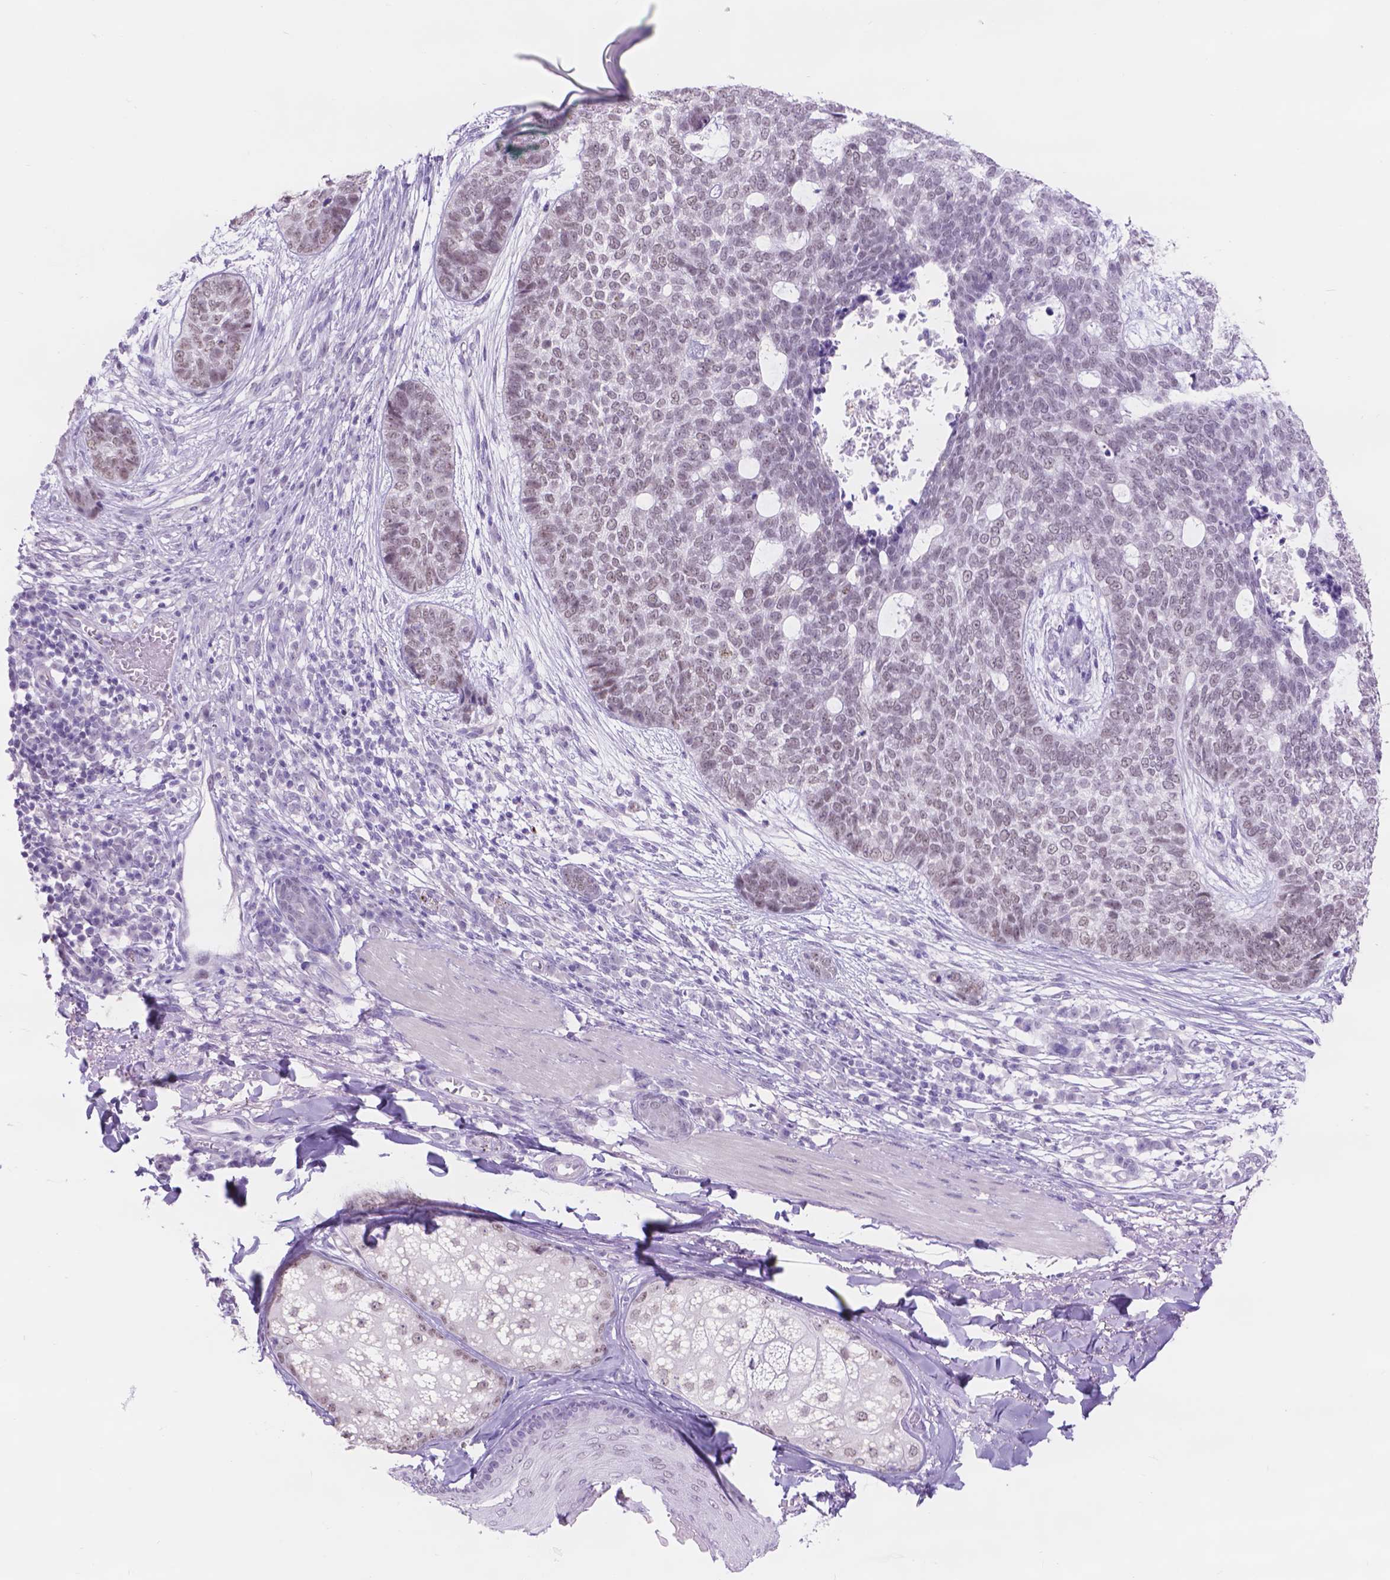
{"staining": {"intensity": "weak", "quantity": "25%-75%", "location": "nuclear"}, "tissue": "skin cancer", "cell_type": "Tumor cells", "image_type": "cancer", "snomed": [{"axis": "morphology", "description": "Basal cell carcinoma"}, {"axis": "topography", "description": "Skin"}], "caption": "Immunohistochemistry histopathology image of neoplastic tissue: skin cancer stained using immunohistochemistry demonstrates low levels of weak protein expression localized specifically in the nuclear of tumor cells, appearing as a nuclear brown color.", "gene": "DCC", "patient": {"sex": "female", "age": 69}}